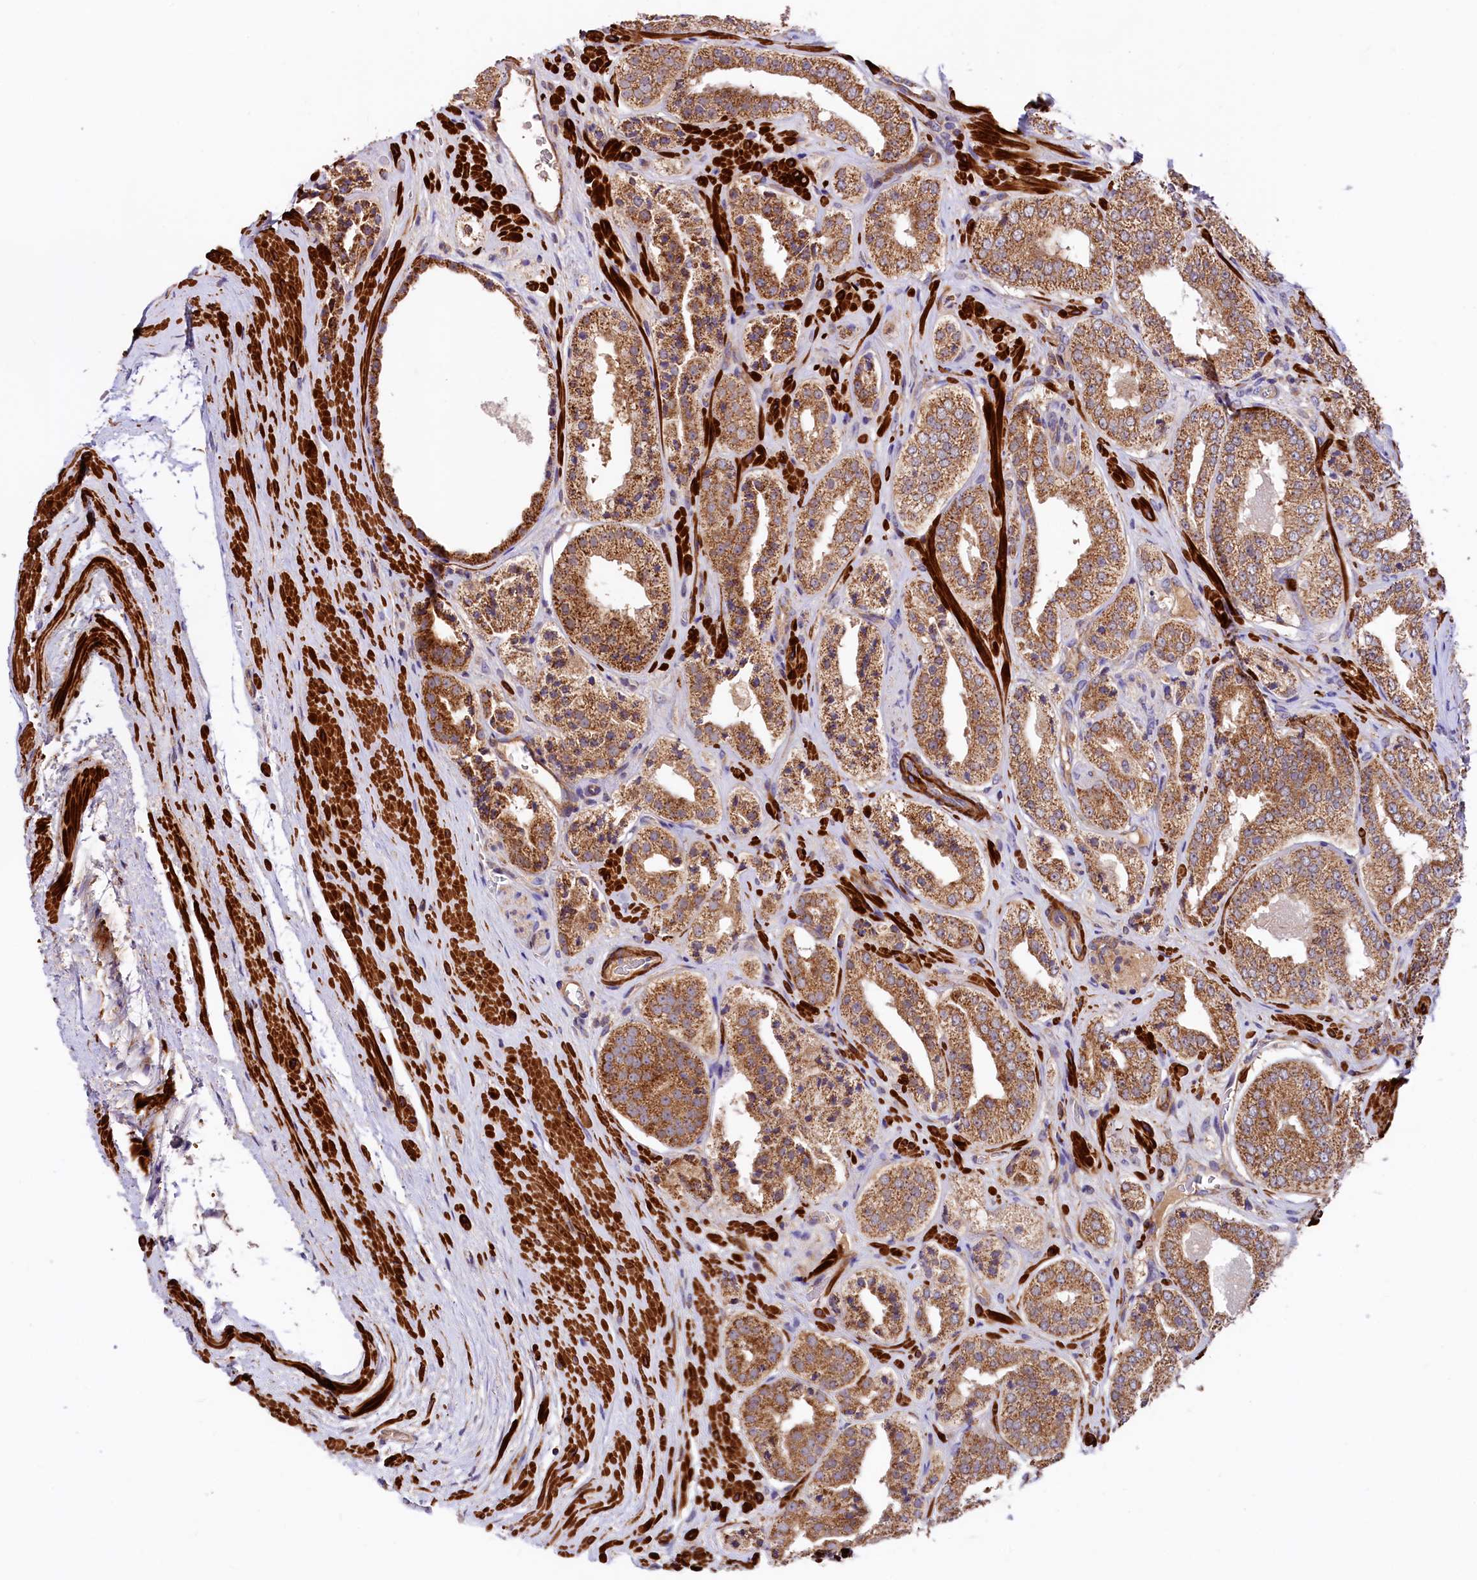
{"staining": {"intensity": "moderate", "quantity": ">75%", "location": "cytoplasmic/membranous"}, "tissue": "prostate cancer", "cell_type": "Tumor cells", "image_type": "cancer", "snomed": [{"axis": "morphology", "description": "Adenocarcinoma, High grade"}, {"axis": "topography", "description": "Prostate"}], "caption": "The photomicrograph shows staining of prostate cancer (adenocarcinoma (high-grade)), revealing moderate cytoplasmic/membranous protein staining (brown color) within tumor cells.", "gene": "CIAO3", "patient": {"sex": "male", "age": 71}}